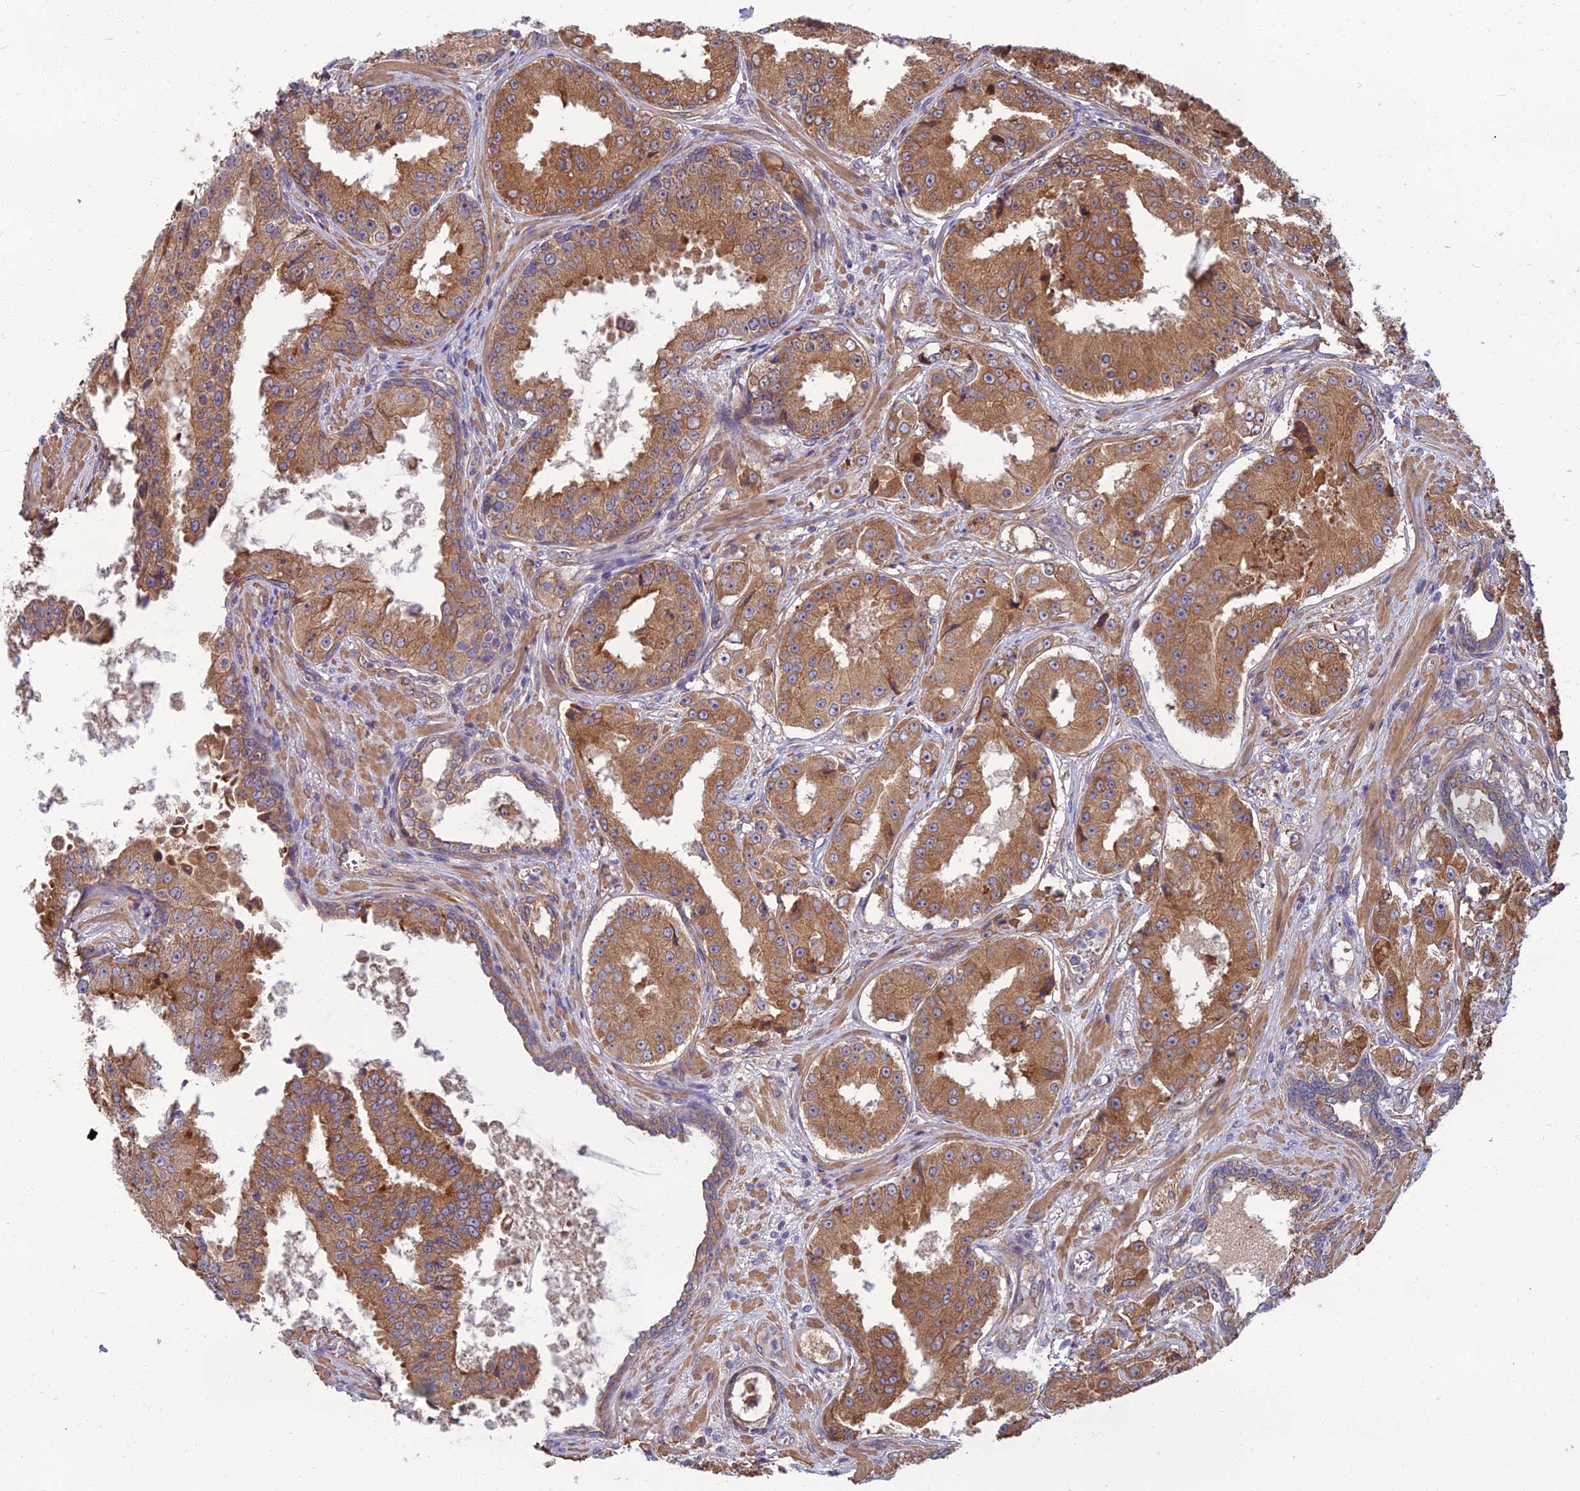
{"staining": {"intensity": "moderate", "quantity": ">75%", "location": "cytoplasmic/membranous"}, "tissue": "prostate cancer", "cell_type": "Tumor cells", "image_type": "cancer", "snomed": [{"axis": "morphology", "description": "Adenocarcinoma, High grade"}, {"axis": "topography", "description": "Prostate"}], "caption": "High-grade adenocarcinoma (prostate) tissue reveals moderate cytoplasmic/membranous staining in about >75% of tumor cells, visualized by immunohistochemistry.", "gene": "WDR24", "patient": {"sex": "male", "age": 73}}